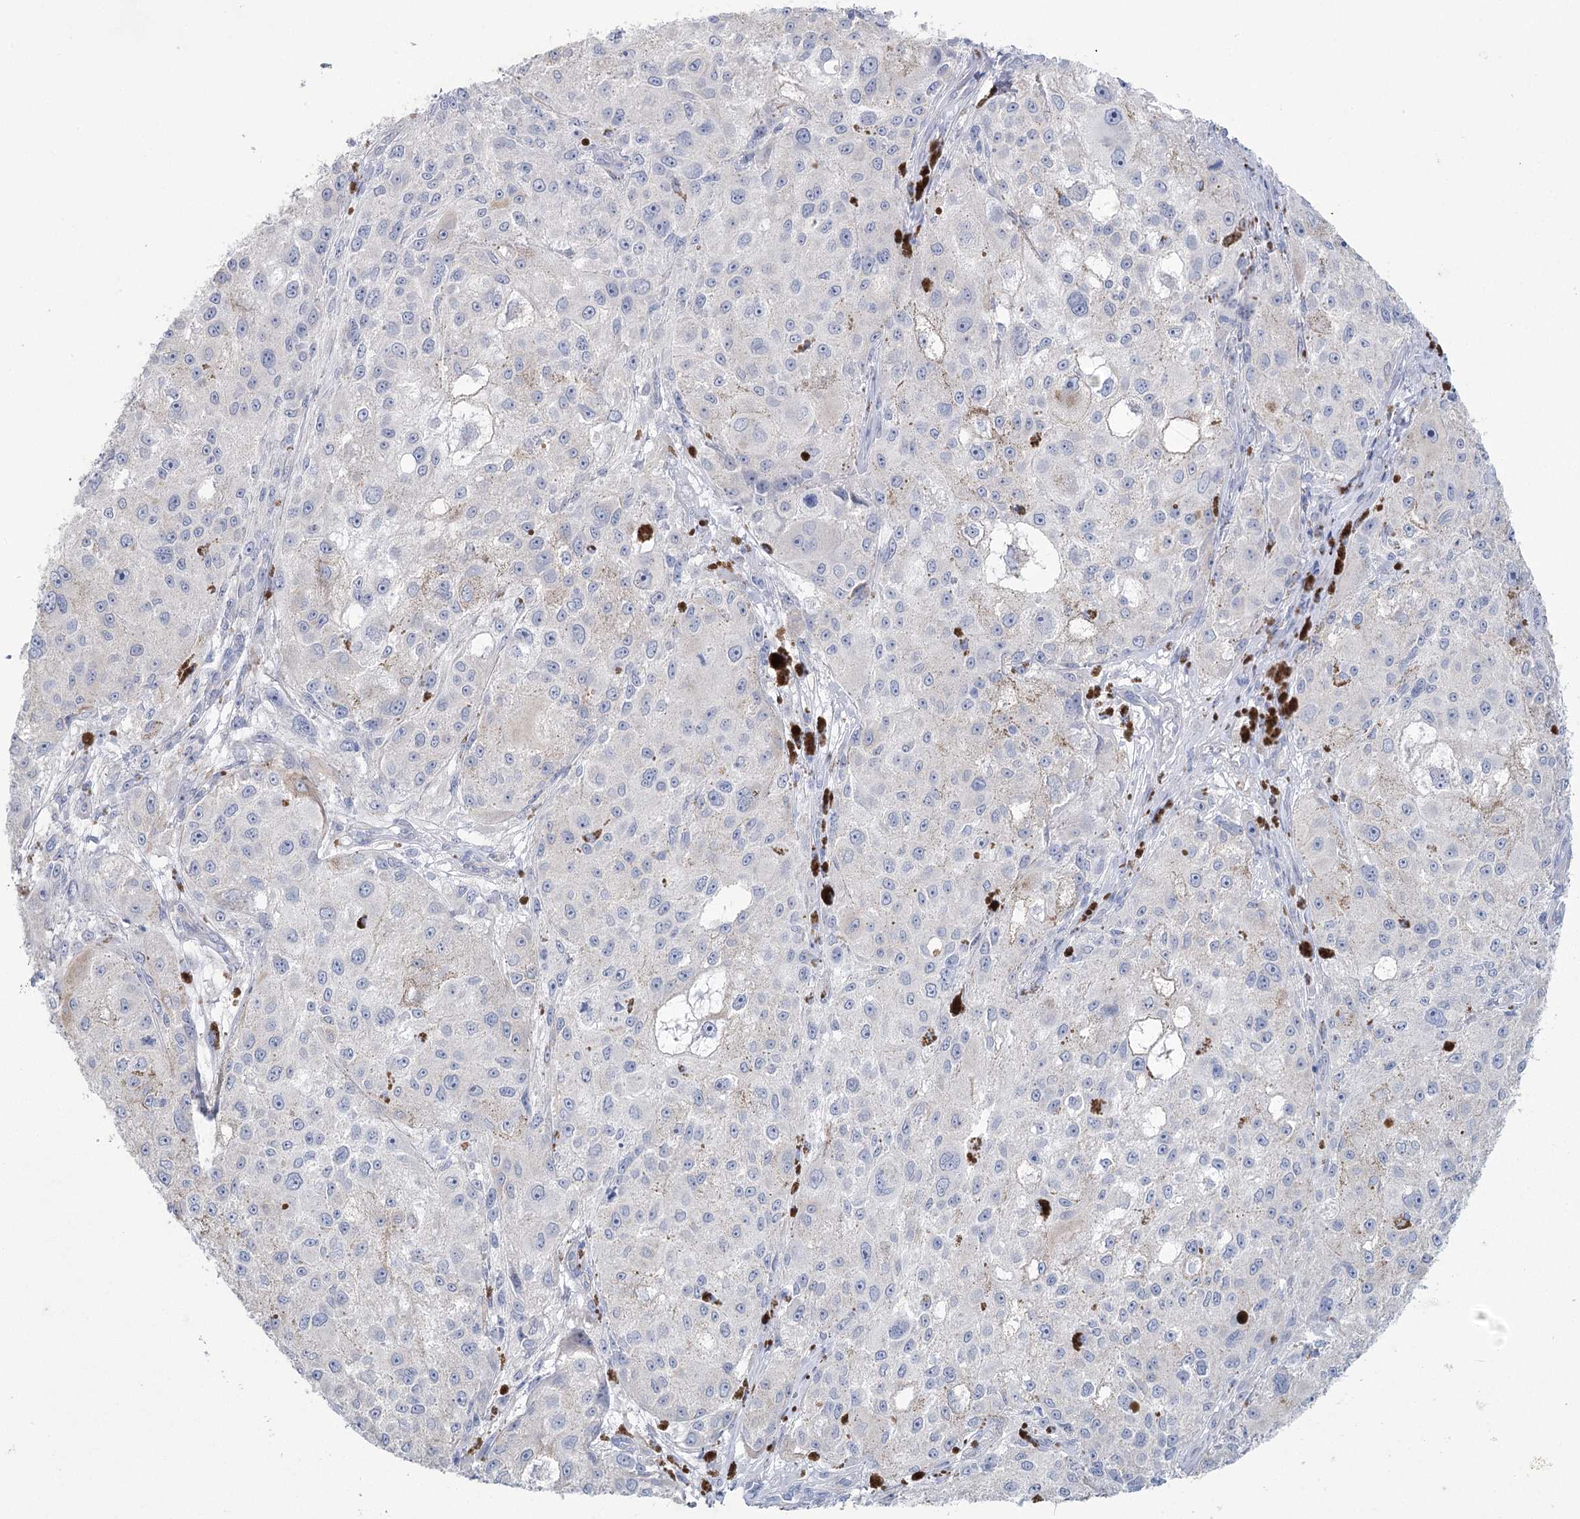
{"staining": {"intensity": "negative", "quantity": "none", "location": "none"}, "tissue": "melanoma", "cell_type": "Tumor cells", "image_type": "cancer", "snomed": [{"axis": "morphology", "description": "Necrosis, NOS"}, {"axis": "morphology", "description": "Malignant melanoma, NOS"}, {"axis": "topography", "description": "Skin"}], "caption": "The IHC histopathology image has no significant expression in tumor cells of malignant melanoma tissue. (IHC, brightfield microscopy, high magnification).", "gene": "CCDC88A", "patient": {"sex": "female", "age": 87}}